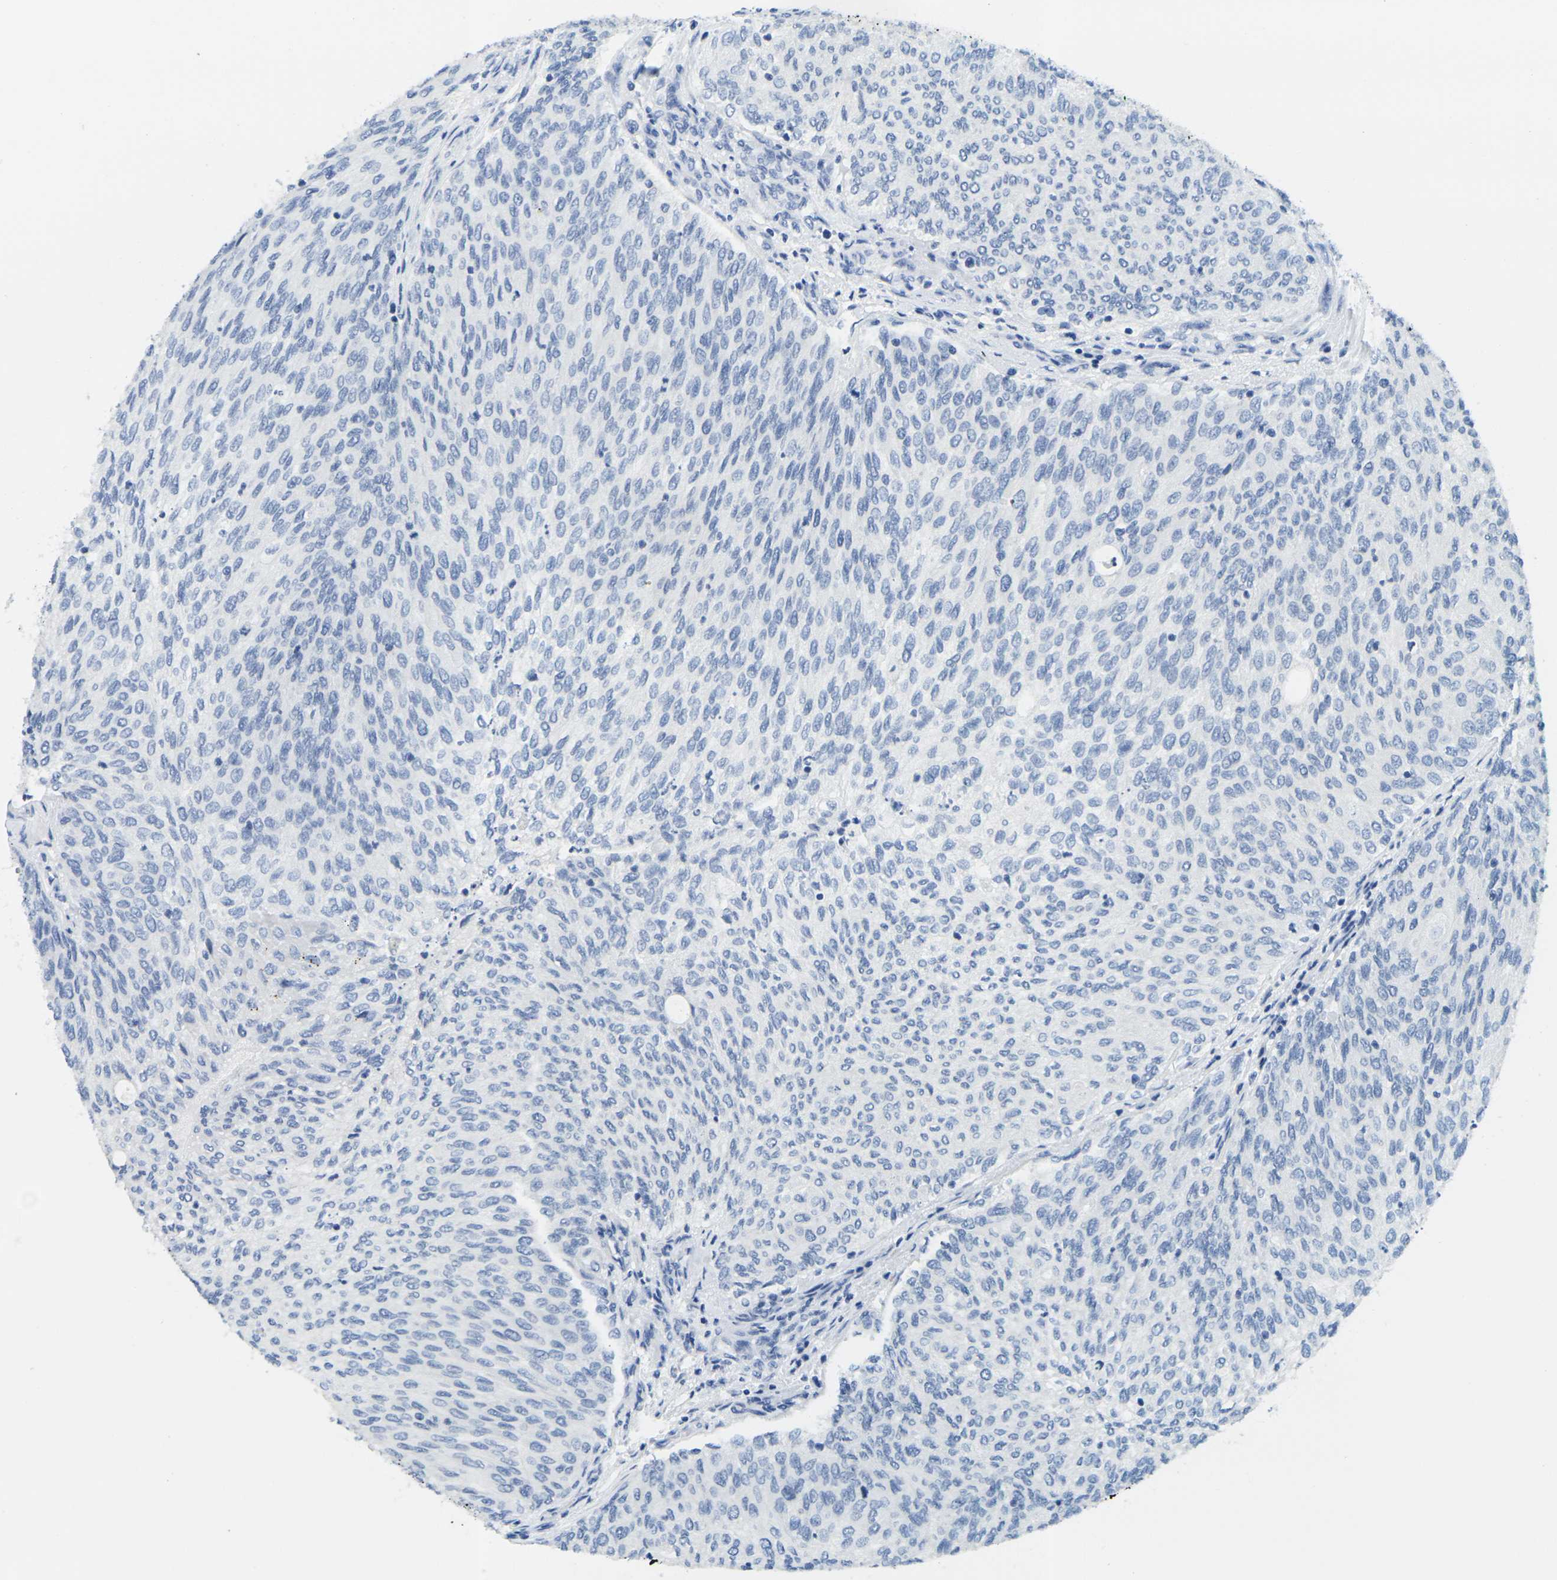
{"staining": {"intensity": "negative", "quantity": "none", "location": "none"}, "tissue": "urothelial cancer", "cell_type": "Tumor cells", "image_type": "cancer", "snomed": [{"axis": "morphology", "description": "Urothelial carcinoma, Low grade"}, {"axis": "topography", "description": "Urinary bladder"}], "caption": "A micrograph of urothelial cancer stained for a protein demonstrates no brown staining in tumor cells.", "gene": "GPR15", "patient": {"sex": "female", "age": 79}}